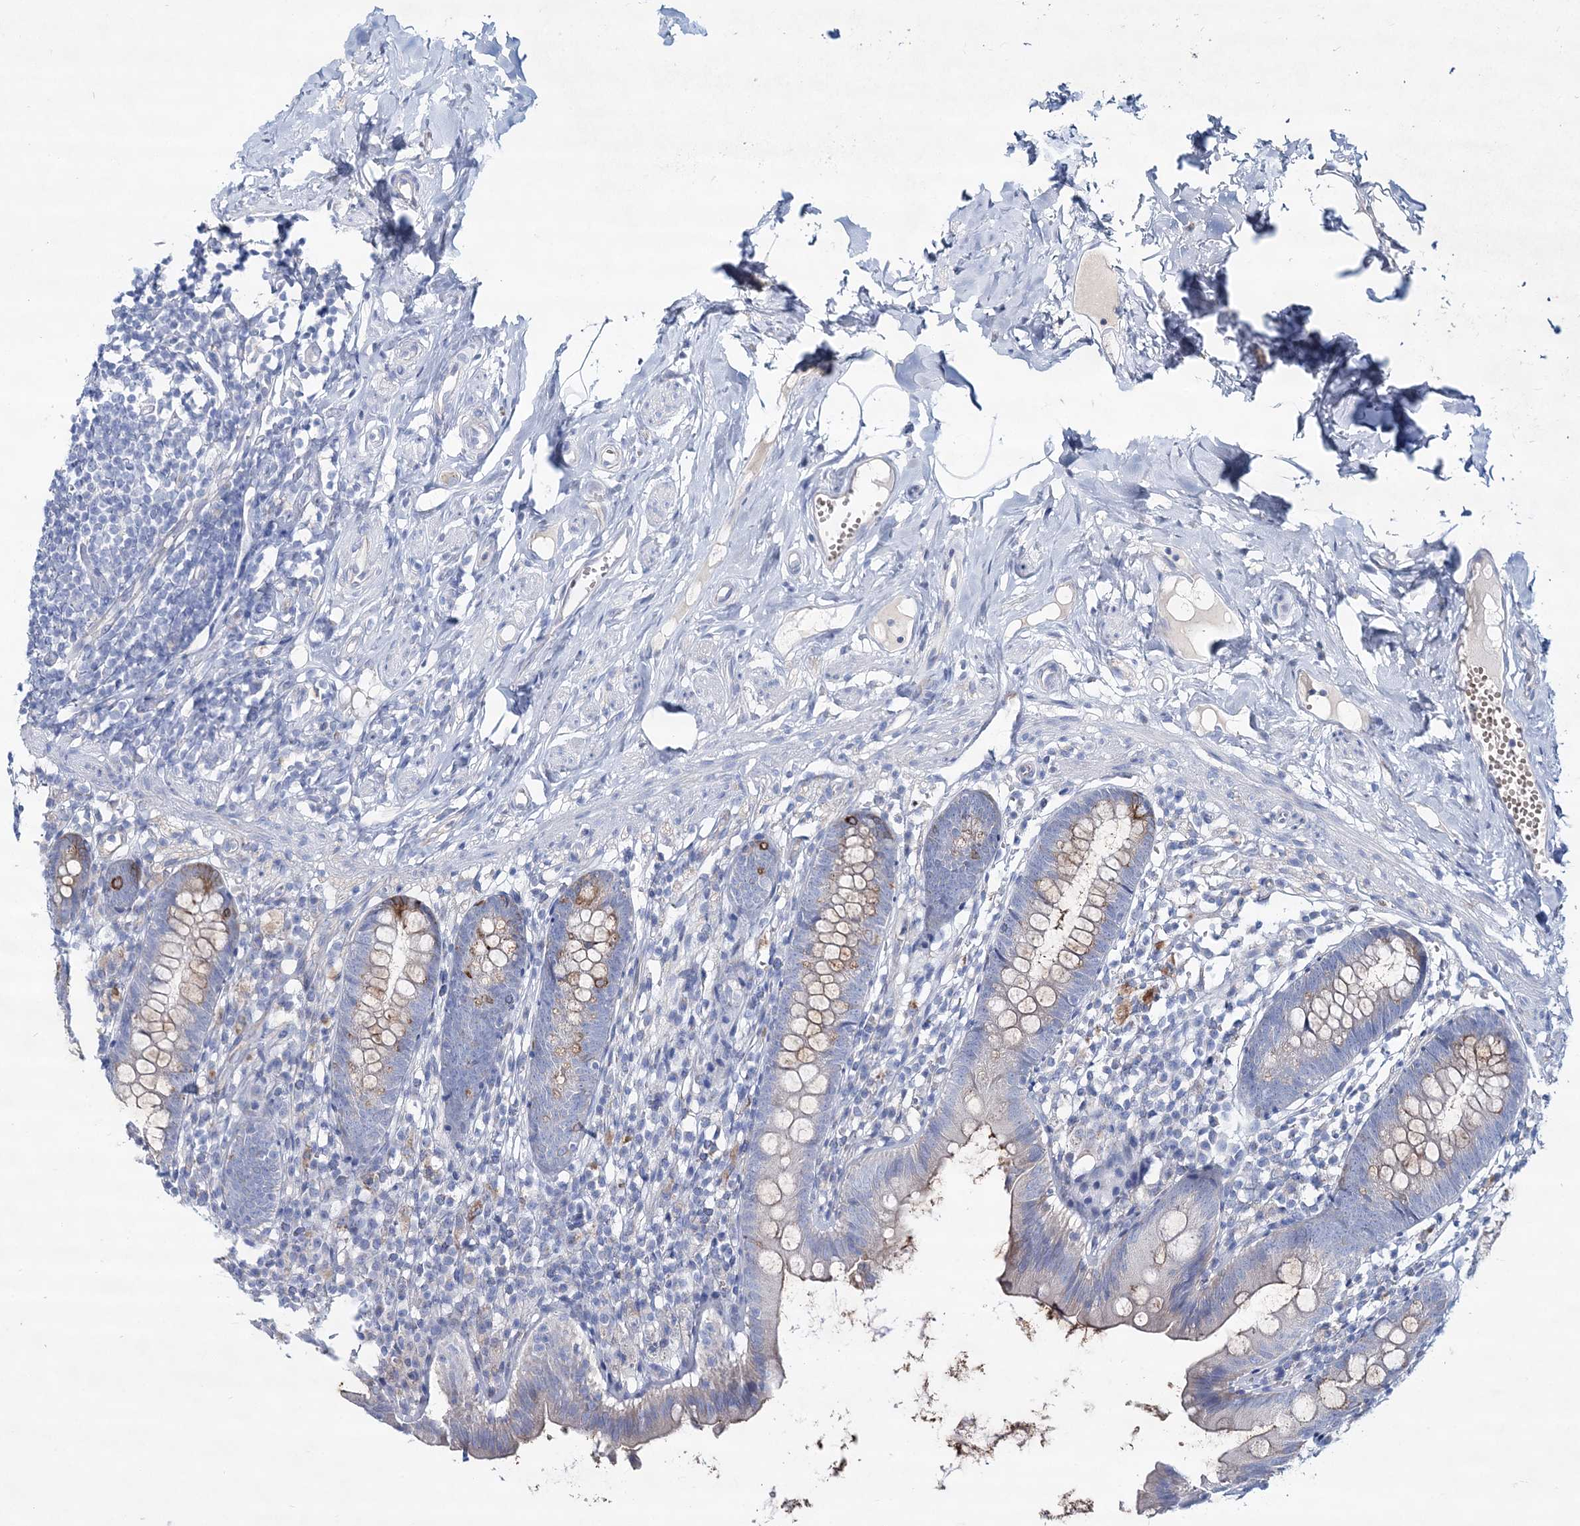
{"staining": {"intensity": "weak", "quantity": "25%-75%", "location": "cytoplasmic/membranous"}, "tissue": "appendix", "cell_type": "Glandular cells", "image_type": "normal", "snomed": [{"axis": "morphology", "description": "Normal tissue, NOS"}, {"axis": "topography", "description": "Appendix"}], "caption": "Appendix stained for a protein exhibits weak cytoplasmic/membranous positivity in glandular cells.", "gene": "ADGRL1", "patient": {"sex": "male", "age": 52}}